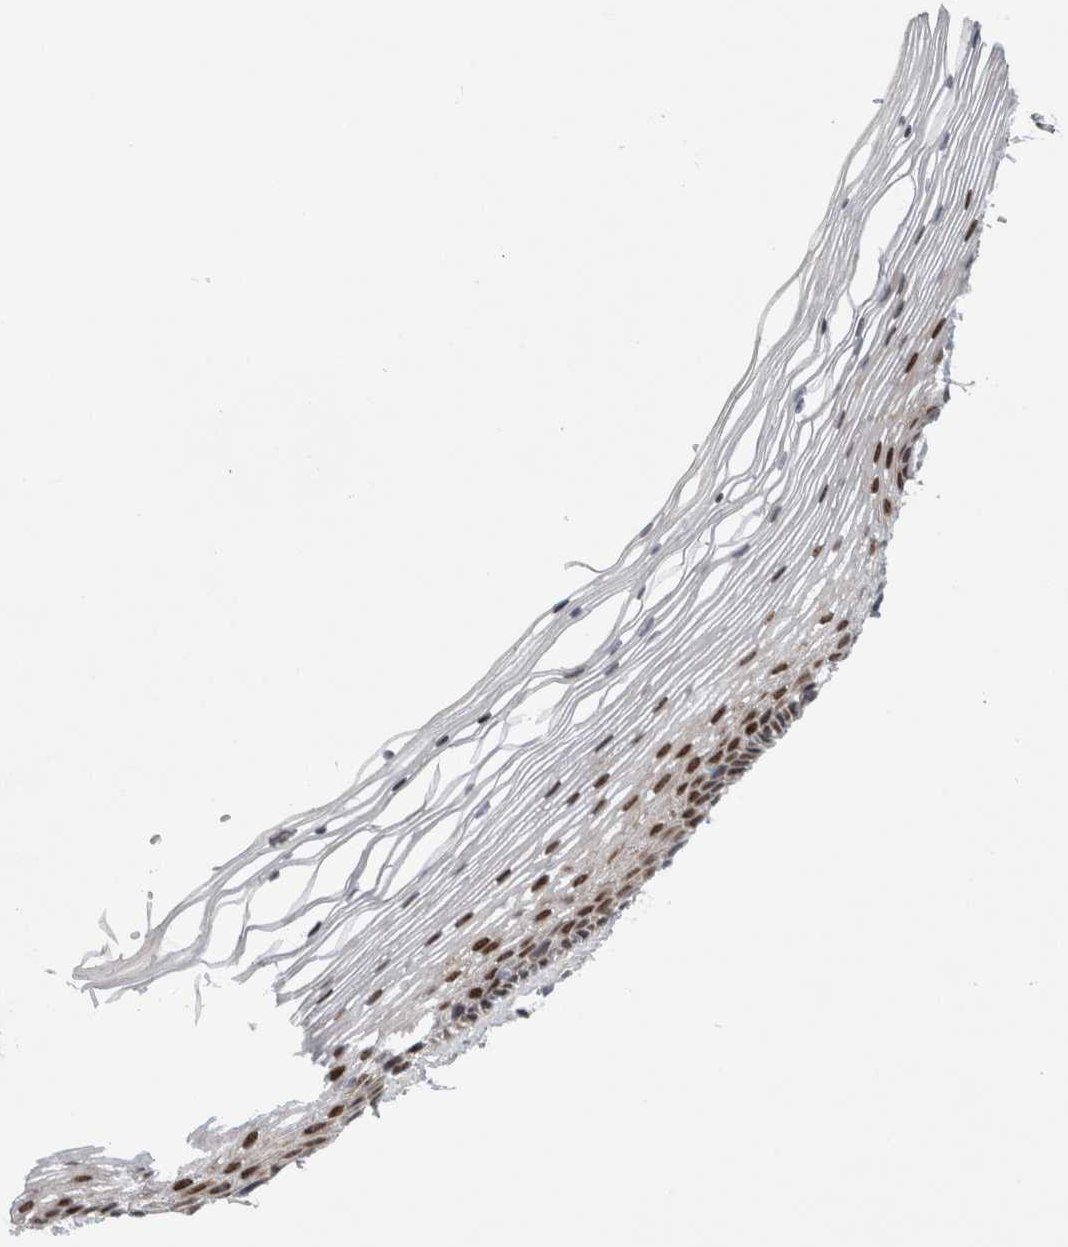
{"staining": {"intensity": "strong", "quantity": "<25%", "location": "nuclear"}, "tissue": "vagina", "cell_type": "Squamous epithelial cells", "image_type": "normal", "snomed": [{"axis": "morphology", "description": "Normal tissue, NOS"}, {"axis": "topography", "description": "Vagina"}], "caption": "An image of vagina stained for a protein demonstrates strong nuclear brown staining in squamous epithelial cells.", "gene": "RBM48", "patient": {"sex": "female", "age": 46}}